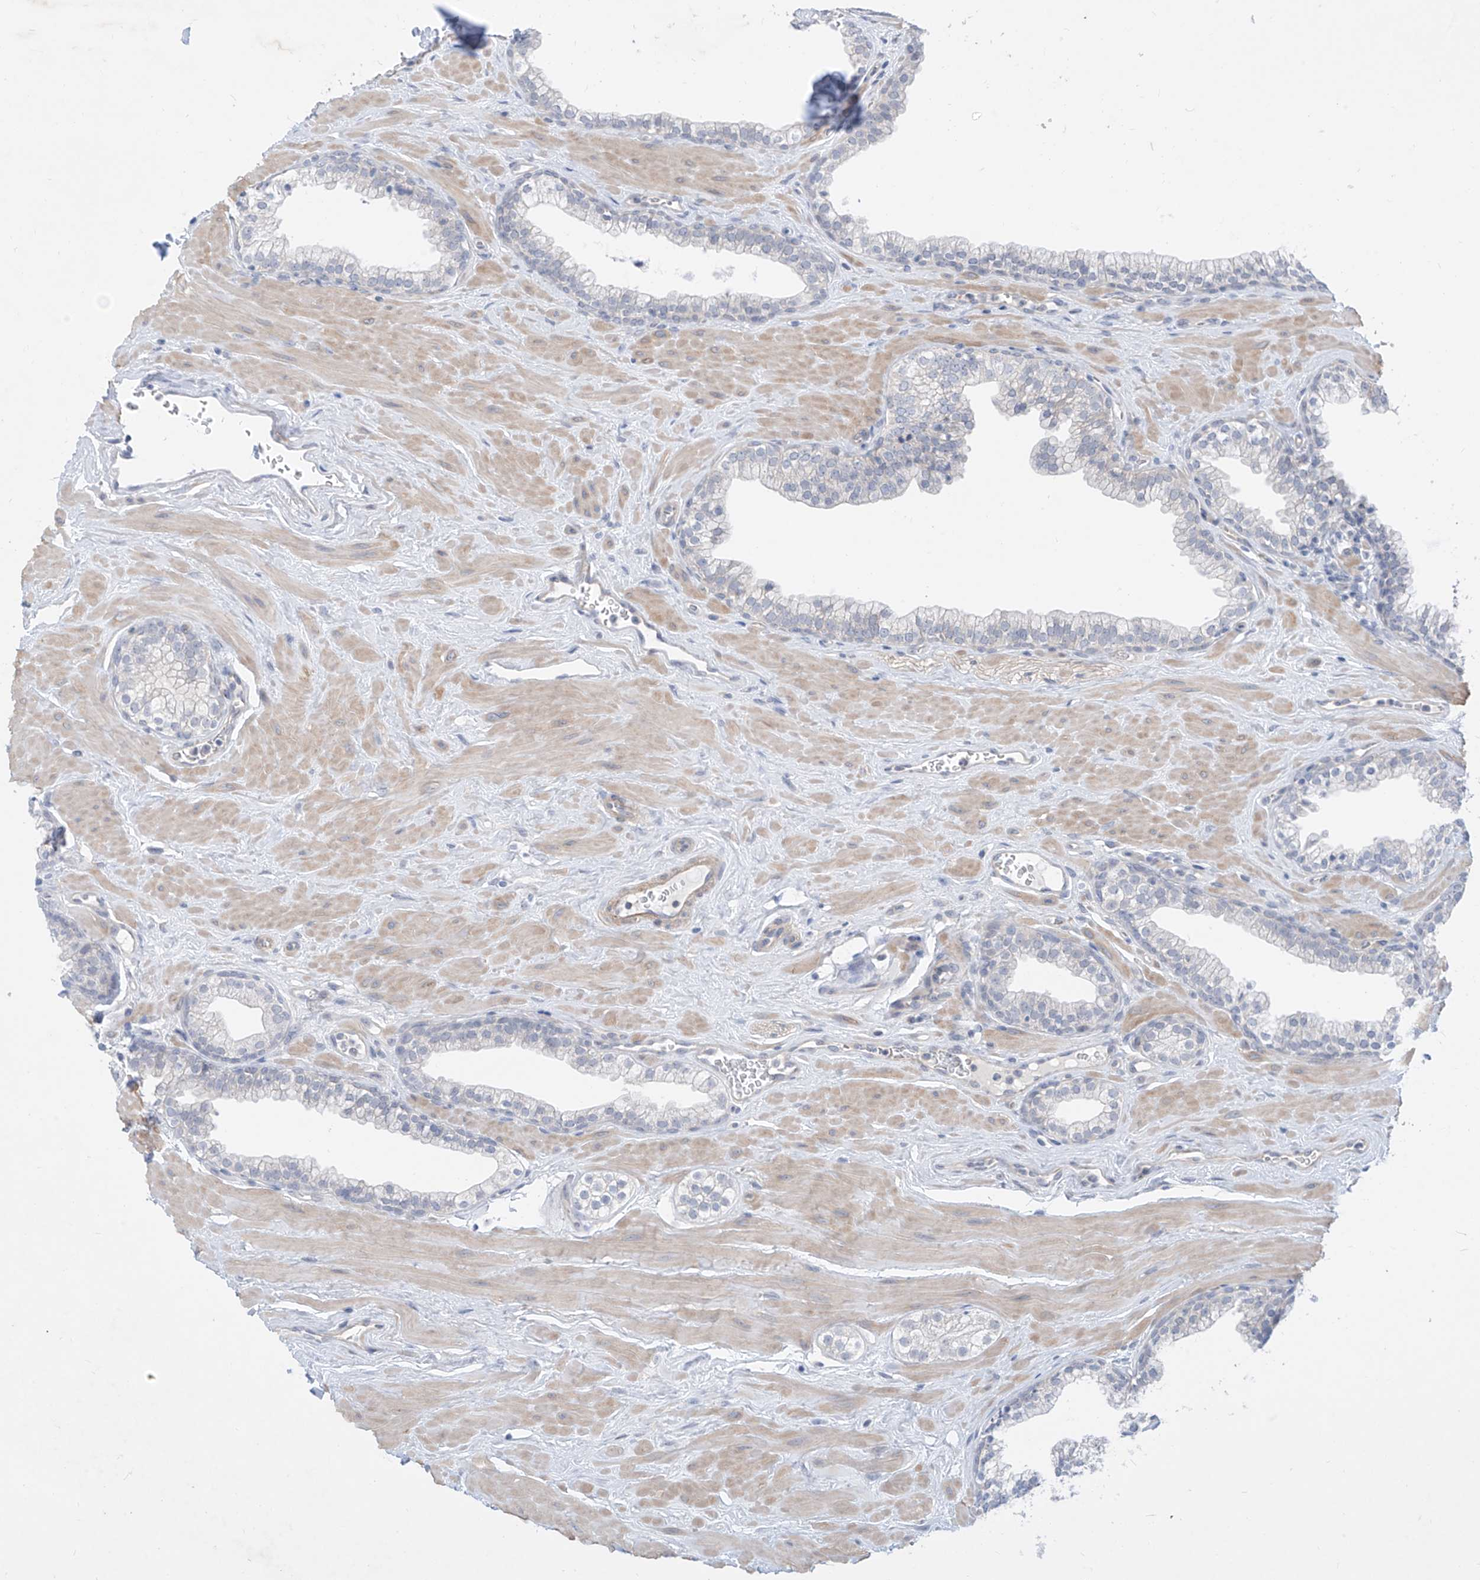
{"staining": {"intensity": "negative", "quantity": "none", "location": "none"}, "tissue": "prostate", "cell_type": "Glandular cells", "image_type": "normal", "snomed": [{"axis": "morphology", "description": "Normal tissue, NOS"}, {"axis": "morphology", "description": "Urothelial carcinoma, Low grade"}, {"axis": "topography", "description": "Urinary bladder"}, {"axis": "topography", "description": "Prostate"}], "caption": "This is a photomicrograph of immunohistochemistry (IHC) staining of normal prostate, which shows no positivity in glandular cells.", "gene": "ABLIM2", "patient": {"sex": "male", "age": 60}}